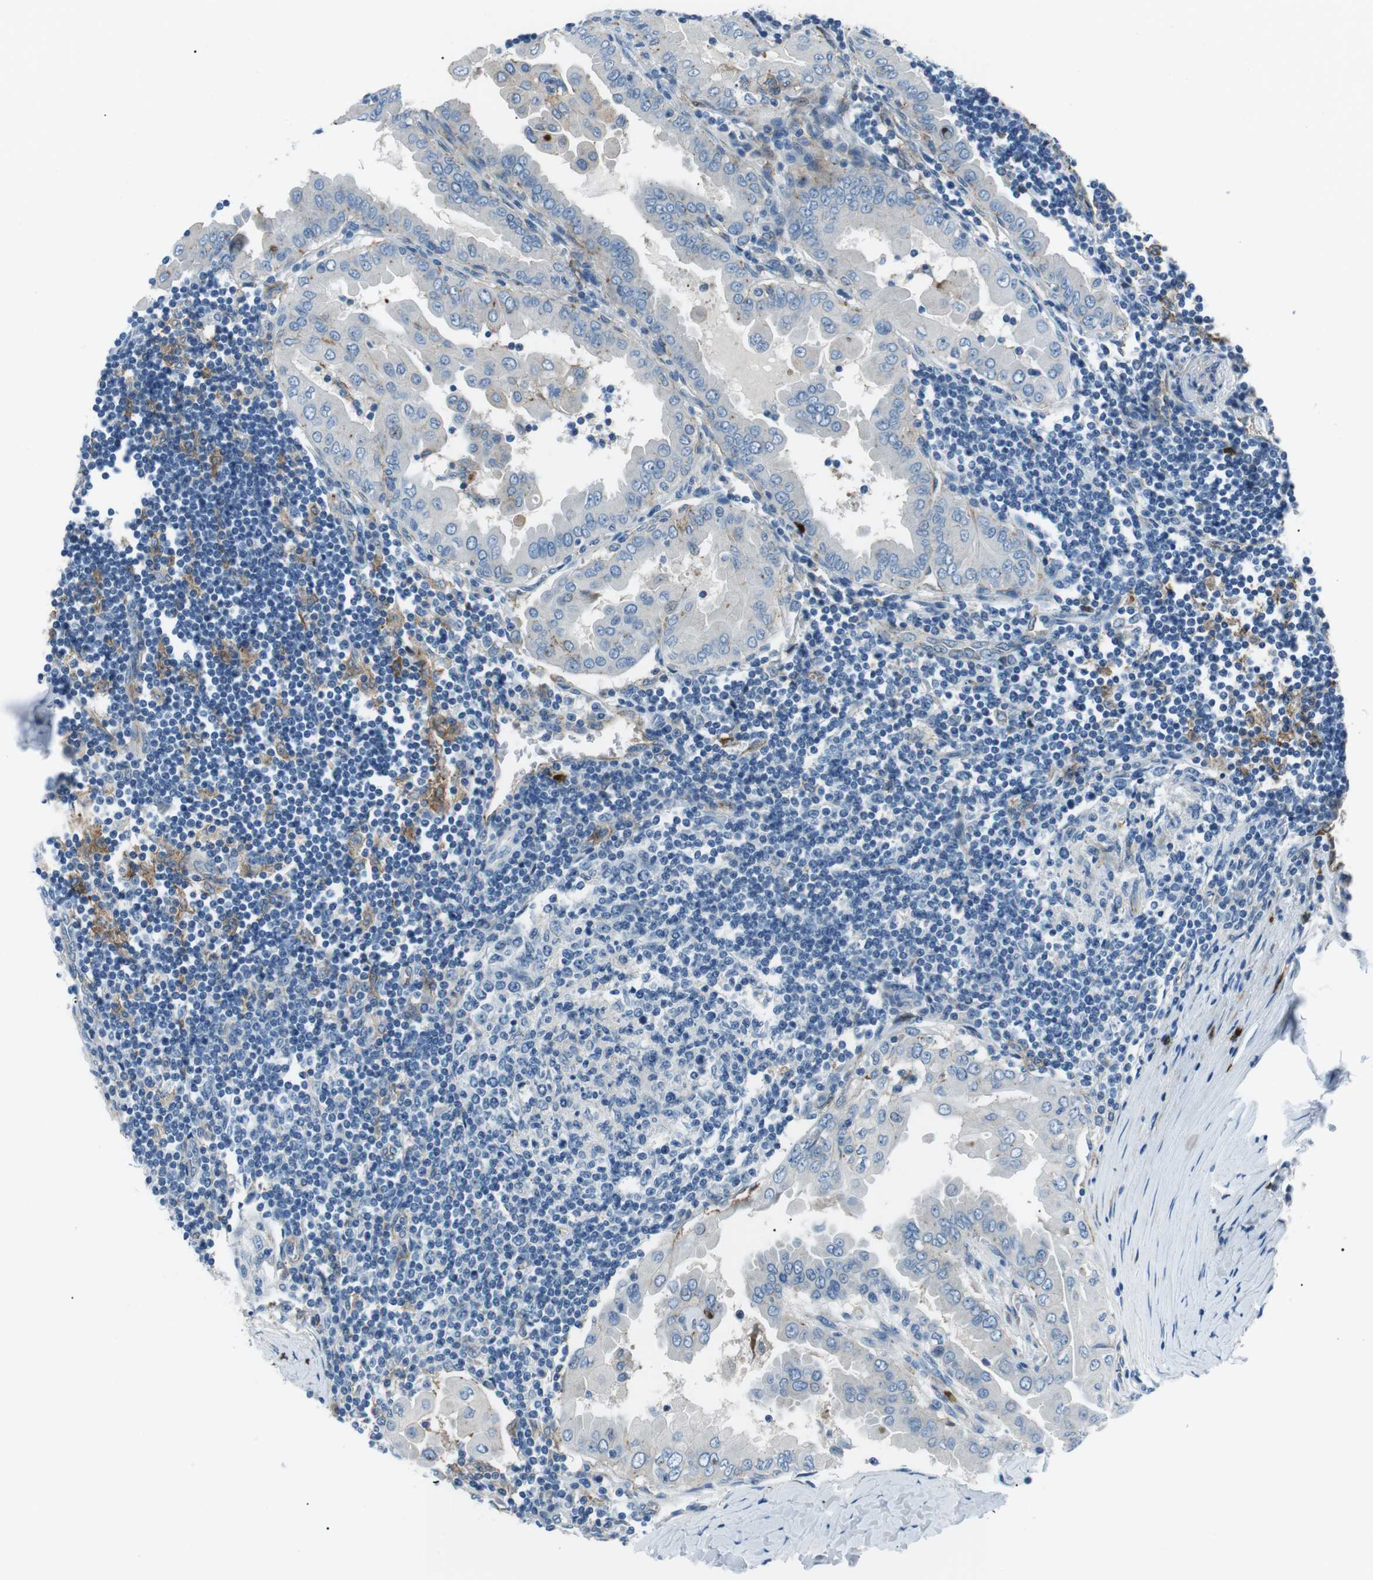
{"staining": {"intensity": "negative", "quantity": "none", "location": "none"}, "tissue": "thyroid cancer", "cell_type": "Tumor cells", "image_type": "cancer", "snomed": [{"axis": "morphology", "description": "Papillary adenocarcinoma, NOS"}, {"axis": "topography", "description": "Thyroid gland"}], "caption": "The photomicrograph exhibits no staining of tumor cells in papillary adenocarcinoma (thyroid).", "gene": "CSF2RA", "patient": {"sex": "male", "age": 33}}